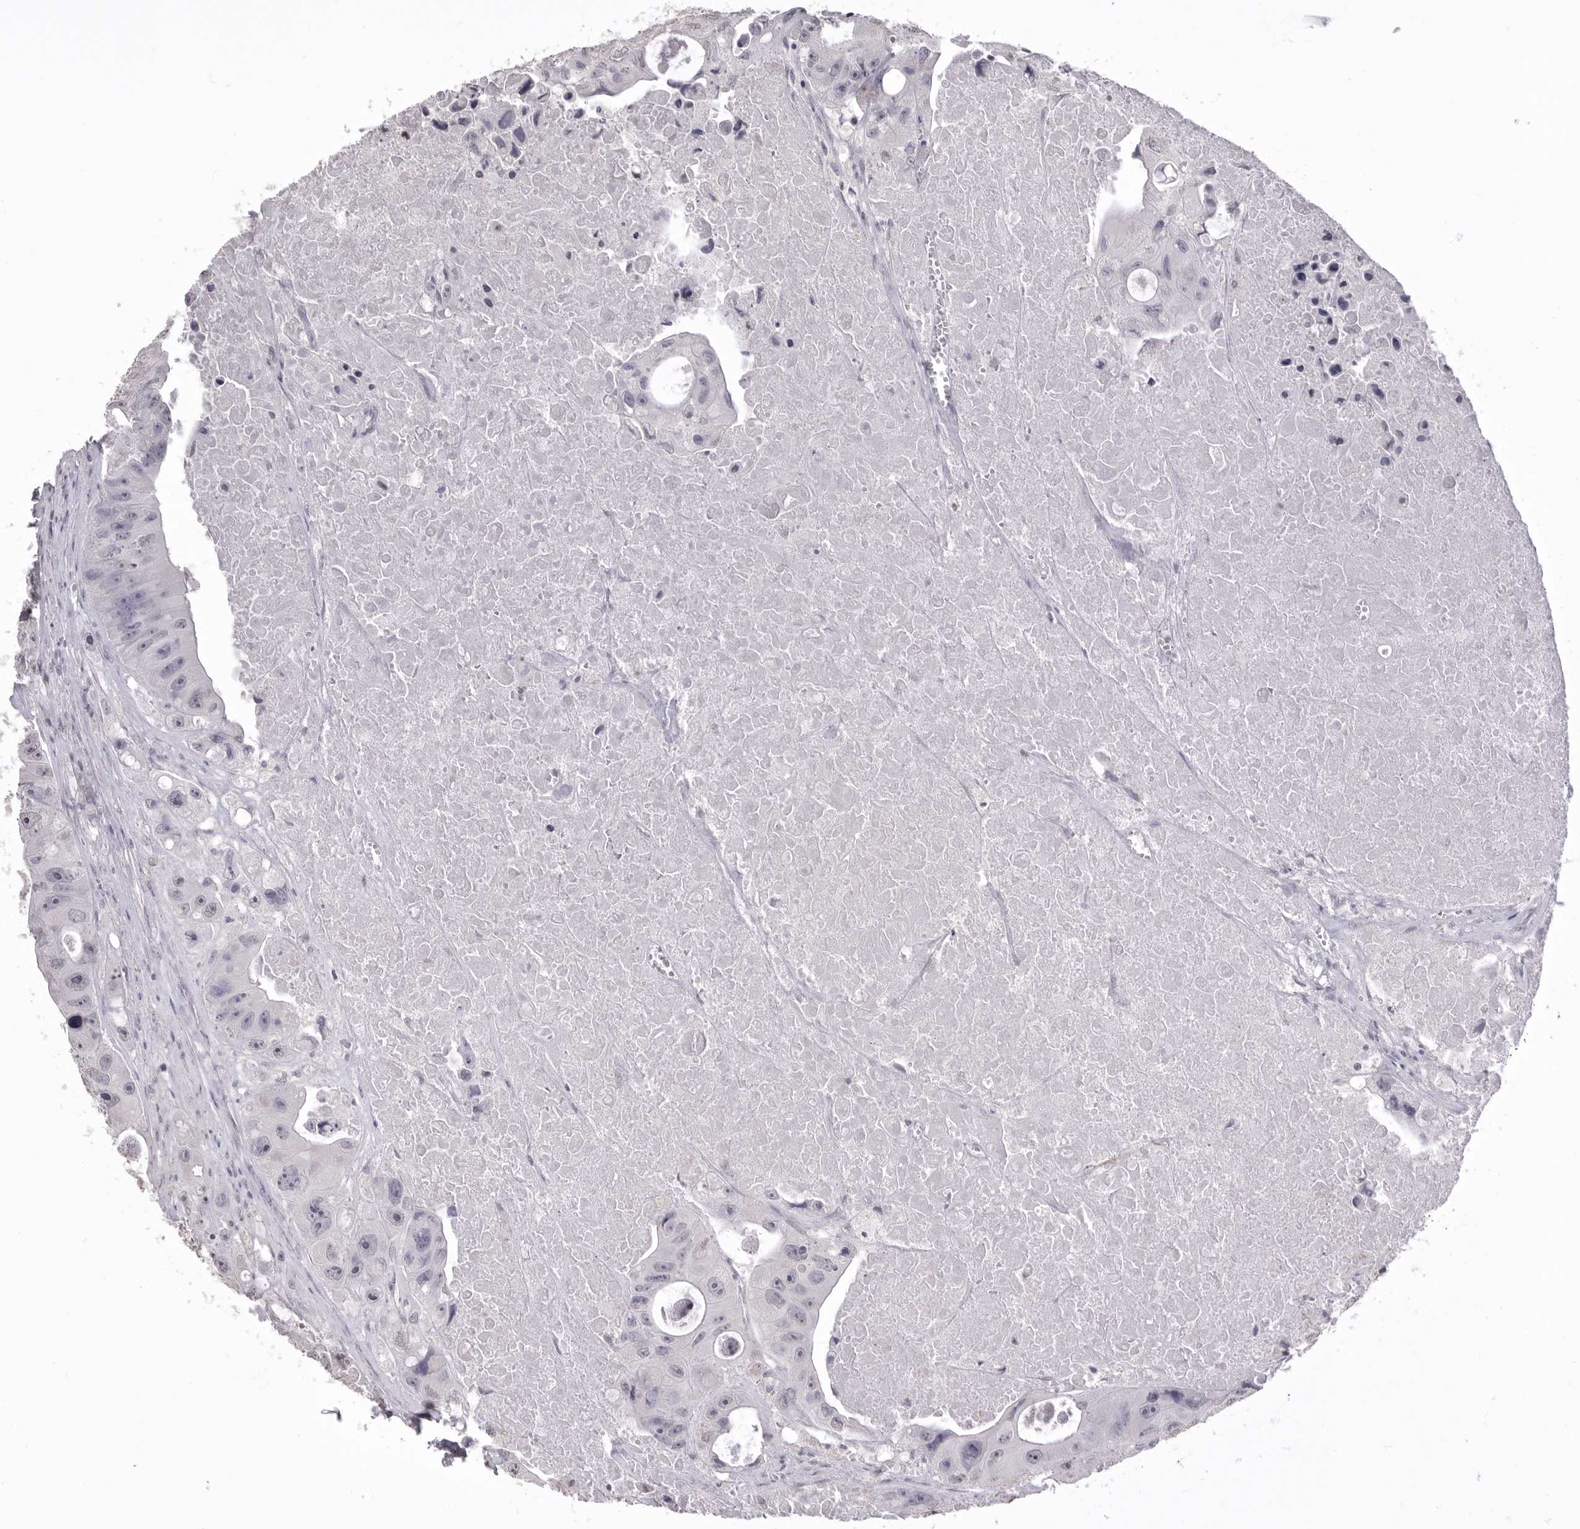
{"staining": {"intensity": "negative", "quantity": "none", "location": "none"}, "tissue": "colorectal cancer", "cell_type": "Tumor cells", "image_type": "cancer", "snomed": [{"axis": "morphology", "description": "Adenocarcinoma, NOS"}, {"axis": "topography", "description": "Colon"}], "caption": "Tumor cells show no significant protein expression in colorectal cancer (adenocarcinoma). Brightfield microscopy of immunohistochemistry stained with DAB (brown) and hematoxylin (blue), captured at high magnification.", "gene": "ICAM5", "patient": {"sex": "female", "age": 46}}